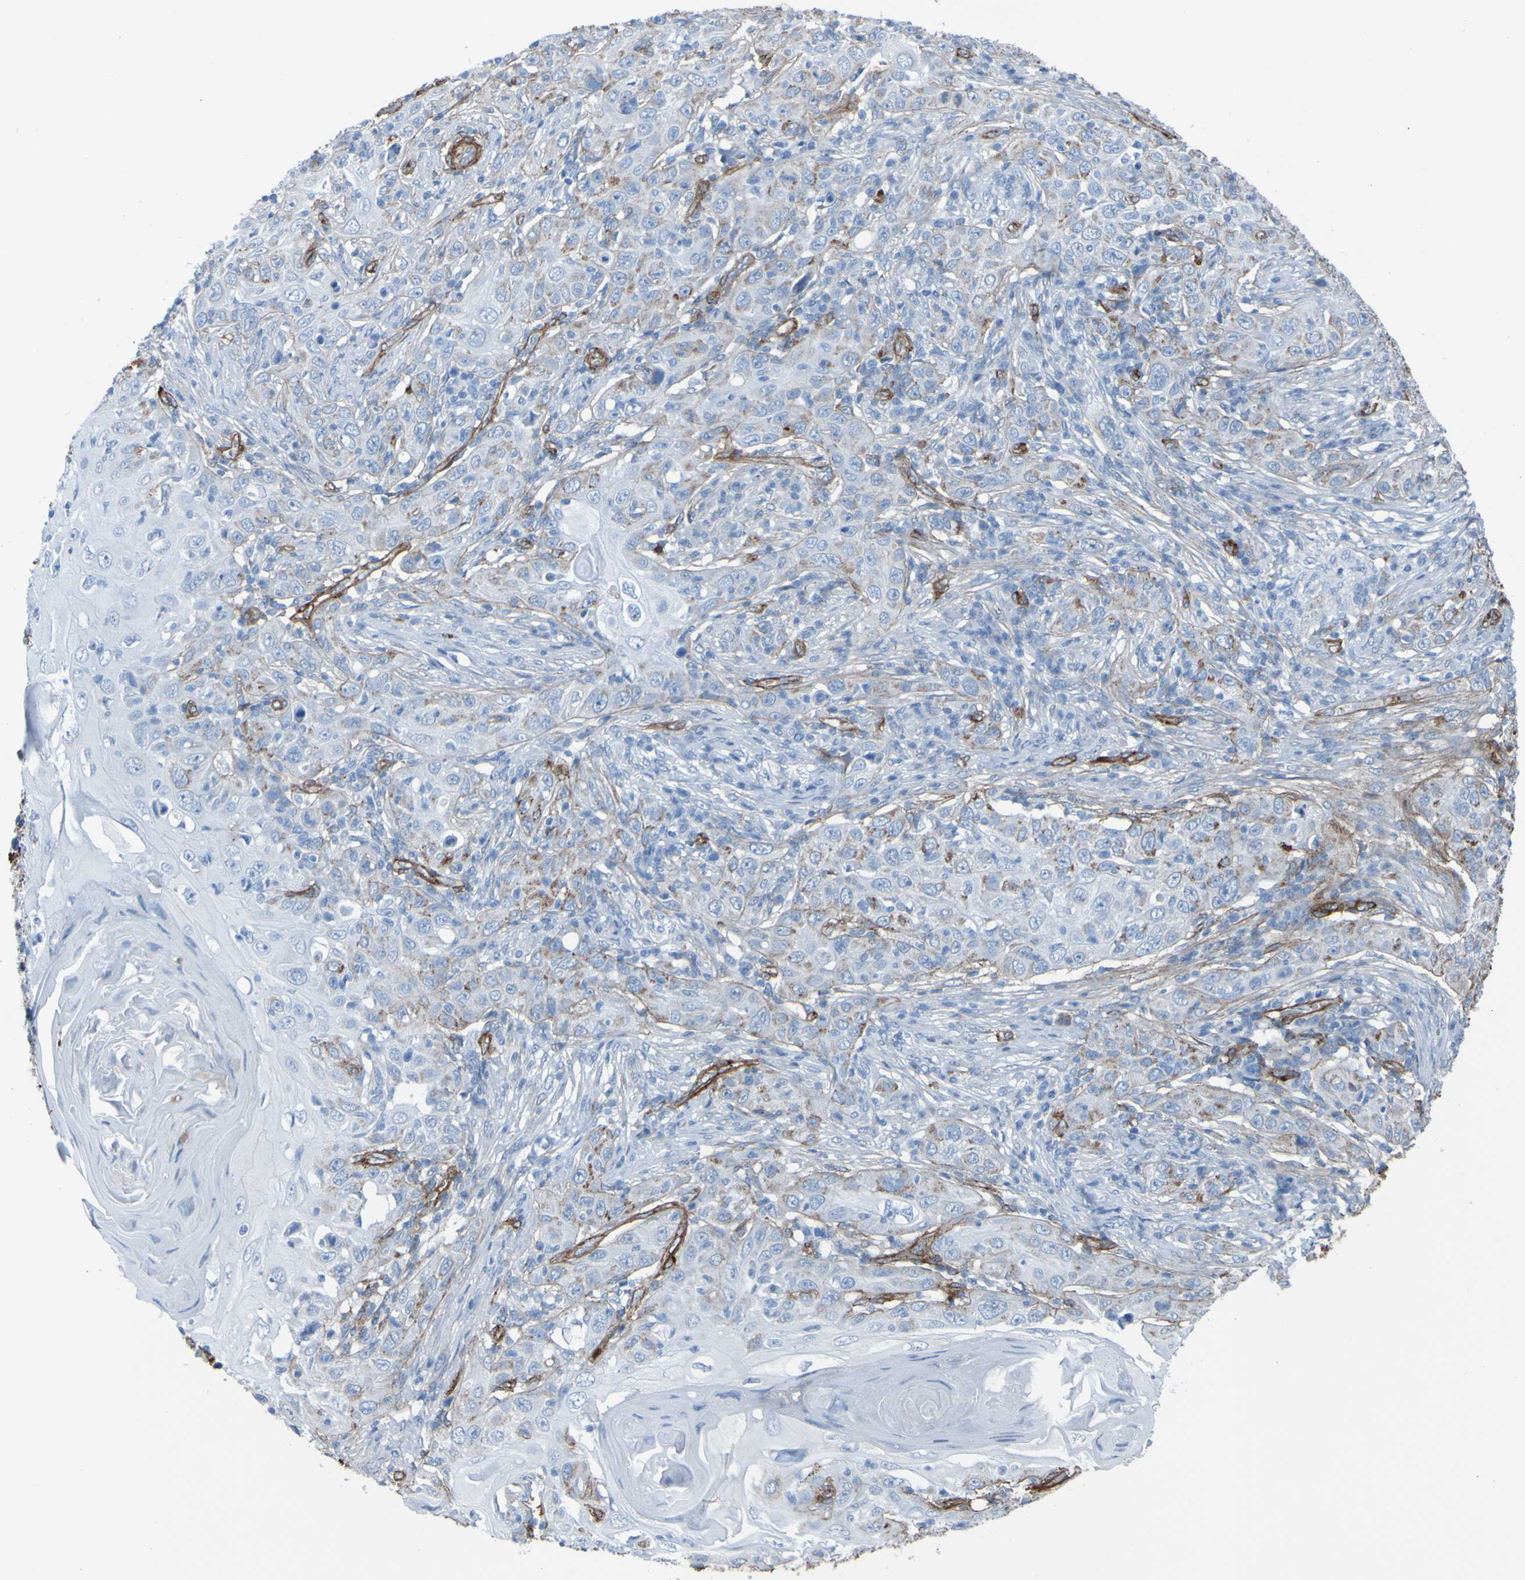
{"staining": {"intensity": "negative", "quantity": "none", "location": "none"}, "tissue": "skin cancer", "cell_type": "Tumor cells", "image_type": "cancer", "snomed": [{"axis": "morphology", "description": "Squamous cell carcinoma, NOS"}, {"axis": "topography", "description": "Skin"}], "caption": "There is no significant positivity in tumor cells of skin cancer. (DAB (3,3'-diaminobenzidine) IHC, high magnification).", "gene": "COL4A2", "patient": {"sex": "female", "age": 88}}